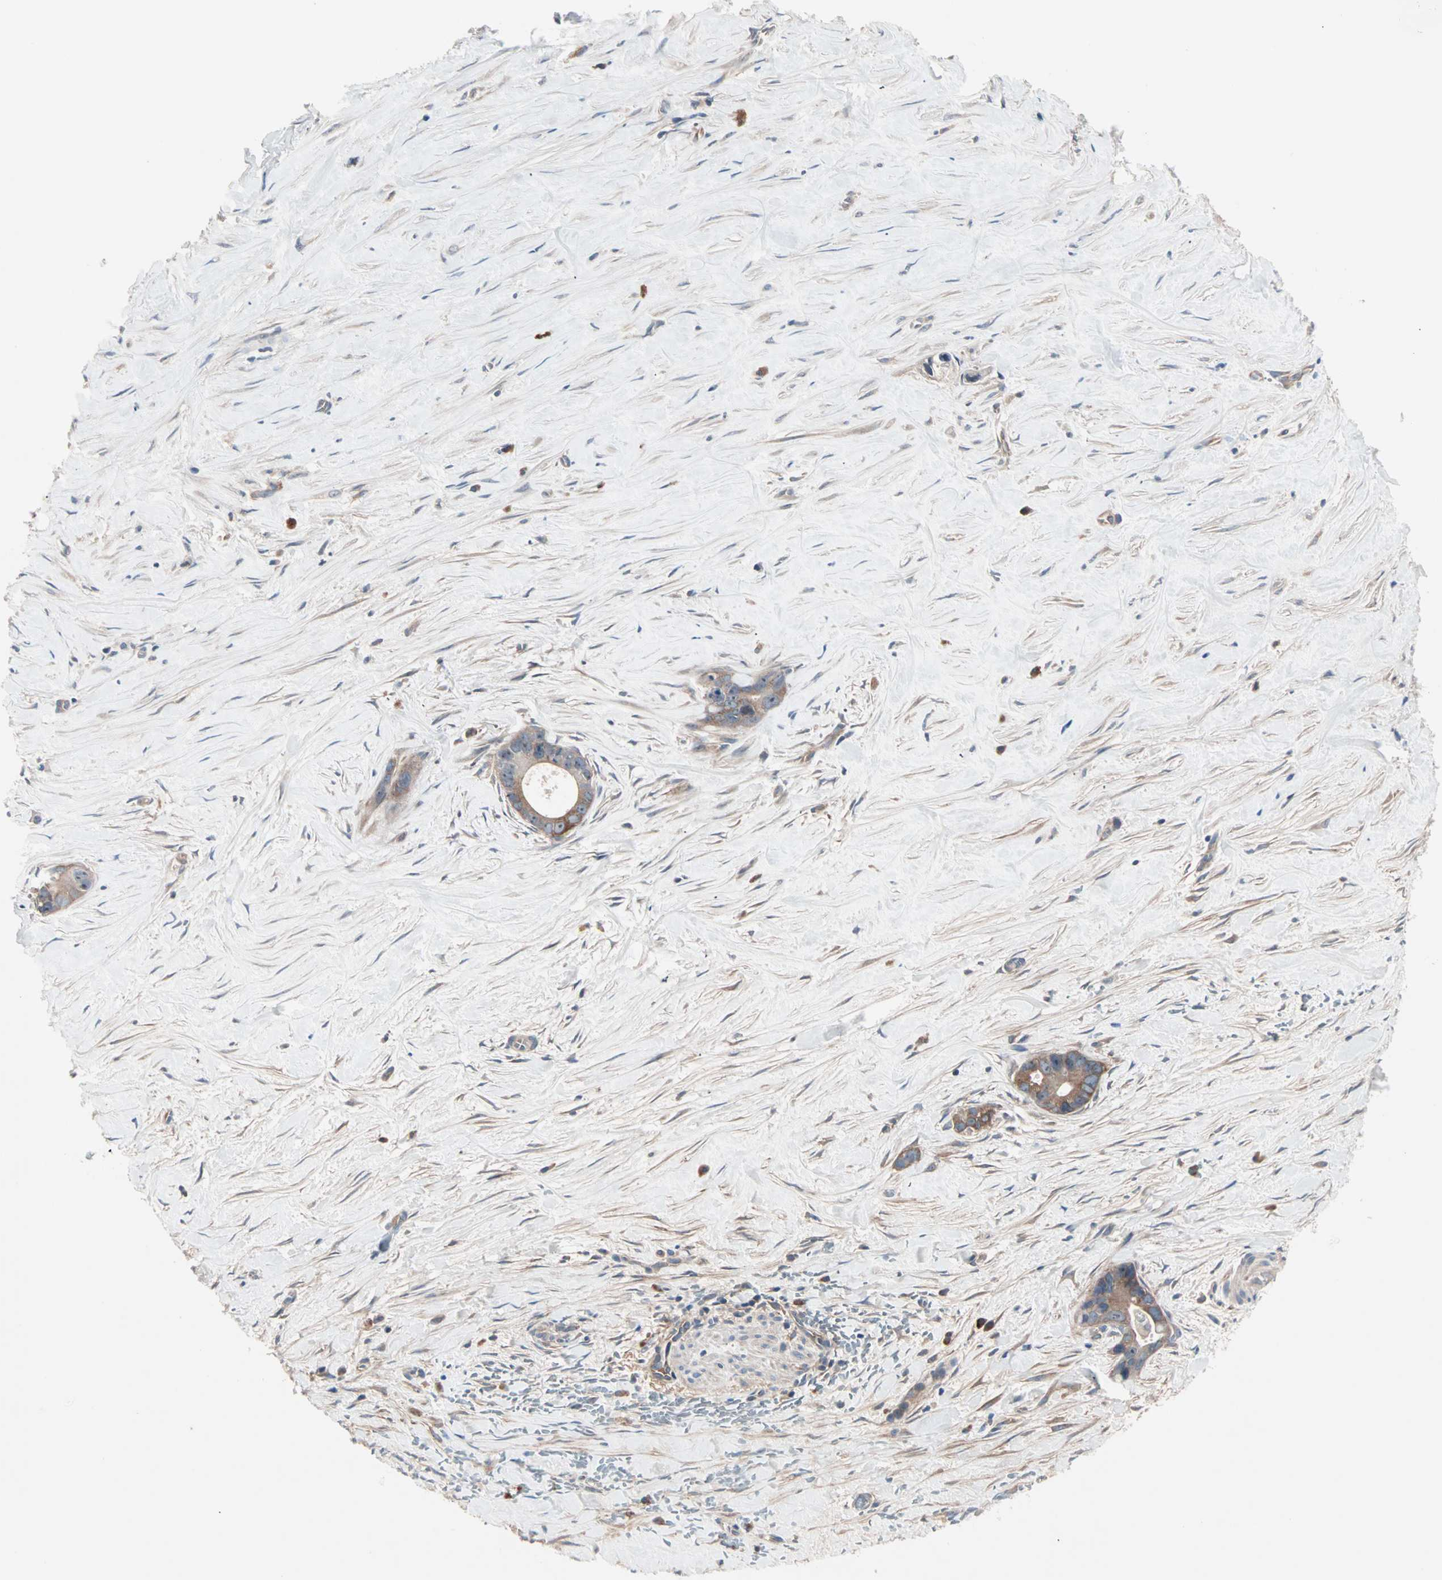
{"staining": {"intensity": "moderate", "quantity": ">75%", "location": "cytoplasmic/membranous"}, "tissue": "liver cancer", "cell_type": "Tumor cells", "image_type": "cancer", "snomed": [{"axis": "morphology", "description": "Cholangiocarcinoma"}, {"axis": "topography", "description": "Liver"}], "caption": "Liver cancer (cholangiocarcinoma) stained for a protein (brown) demonstrates moderate cytoplasmic/membranous positive expression in approximately >75% of tumor cells.", "gene": "CAD", "patient": {"sex": "female", "age": 55}}